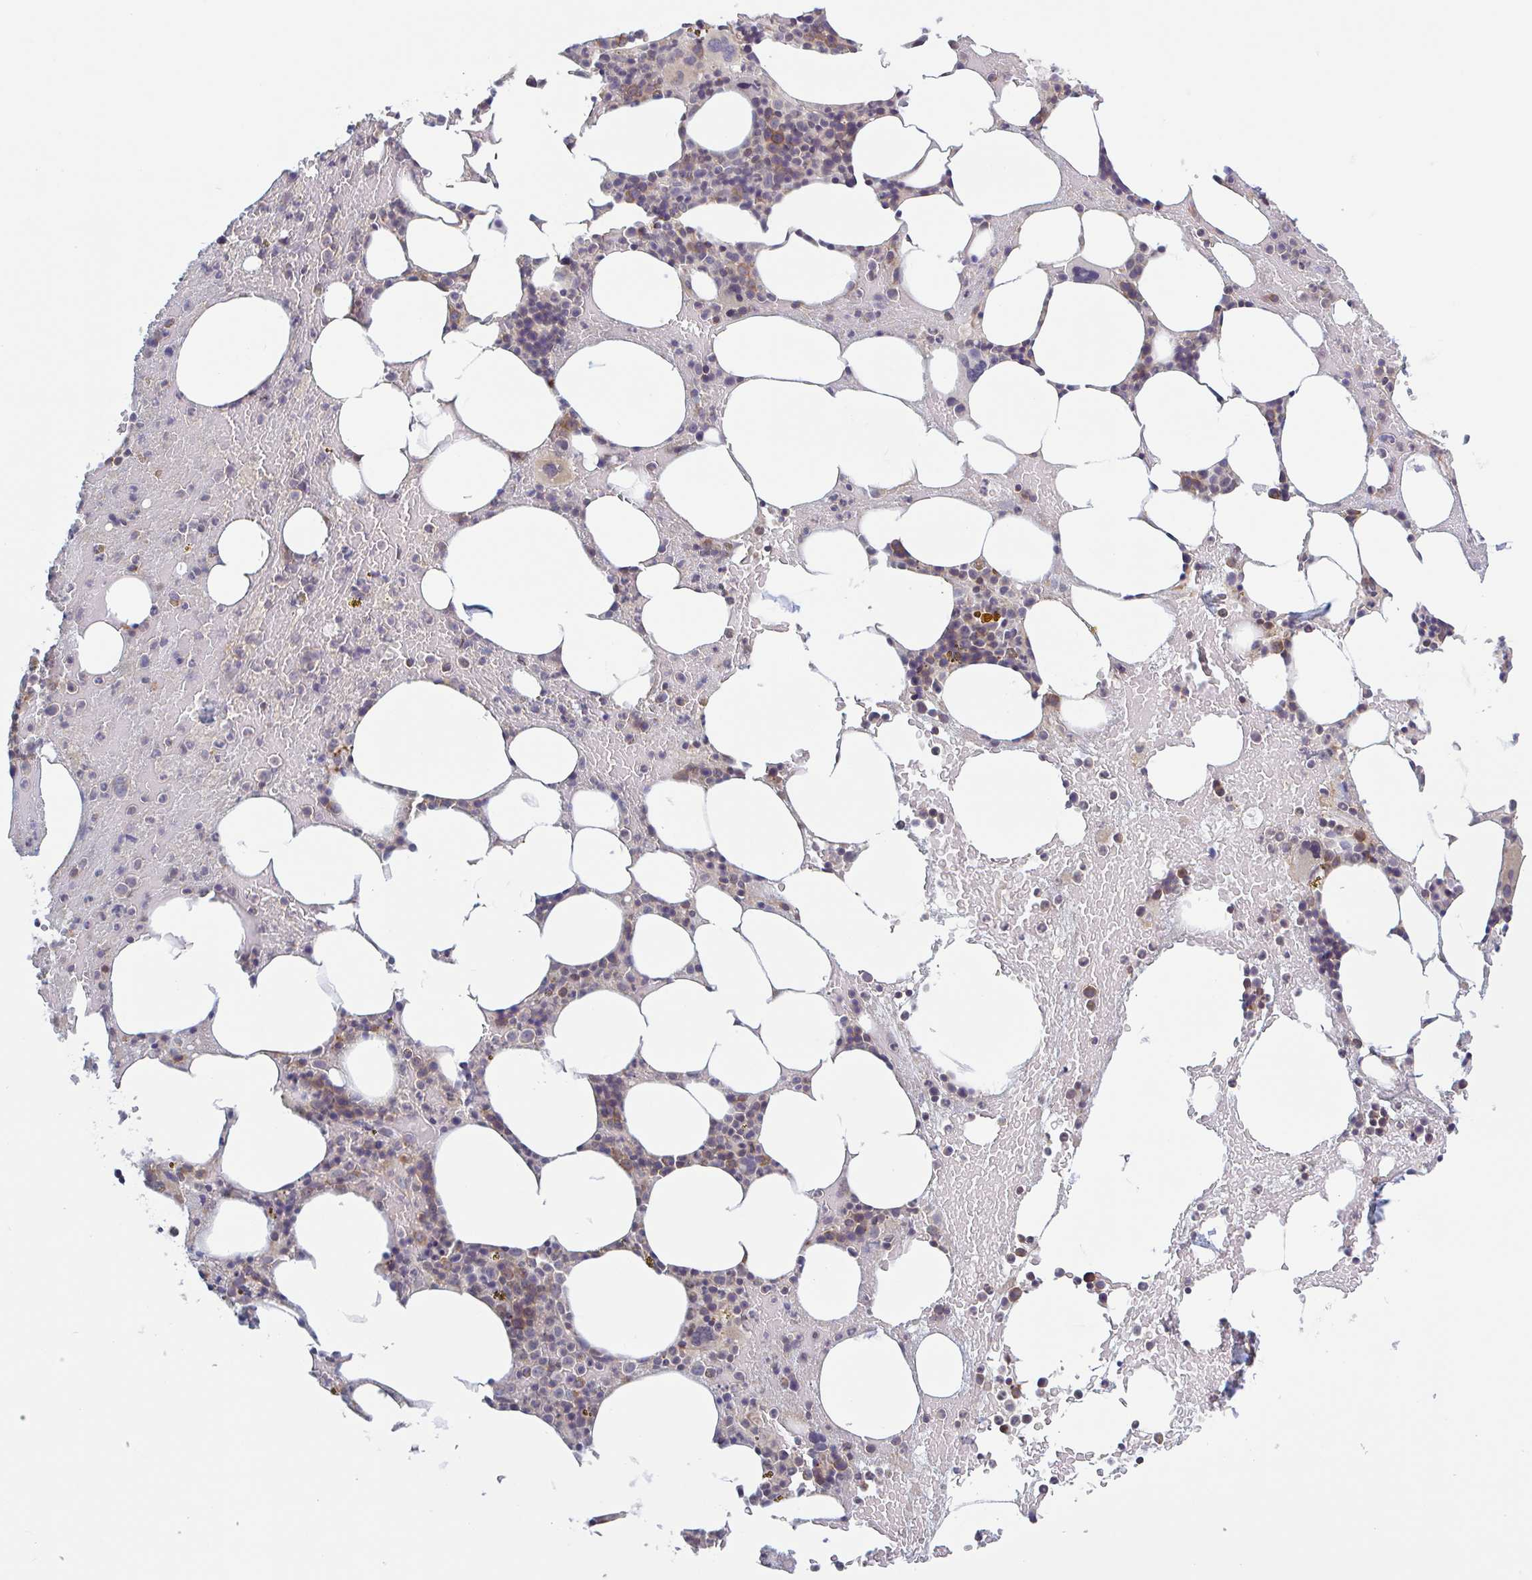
{"staining": {"intensity": "moderate", "quantity": "<25%", "location": "cytoplasmic/membranous"}, "tissue": "bone marrow", "cell_type": "Hematopoietic cells", "image_type": "normal", "snomed": [{"axis": "morphology", "description": "Normal tissue, NOS"}, {"axis": "topography", "description": "Bone marrow"}], "caption": "IHC (DAB) staining of normal human bone marrow exhibits moderate cytoplasmic/membranous protein positivity in about <25% of hematopoietic cells. (DAB = brown stain, brightfield microscopy at high magnification).", "gene": "SURF1", "patient": {"sex": "female", "age": 62}}